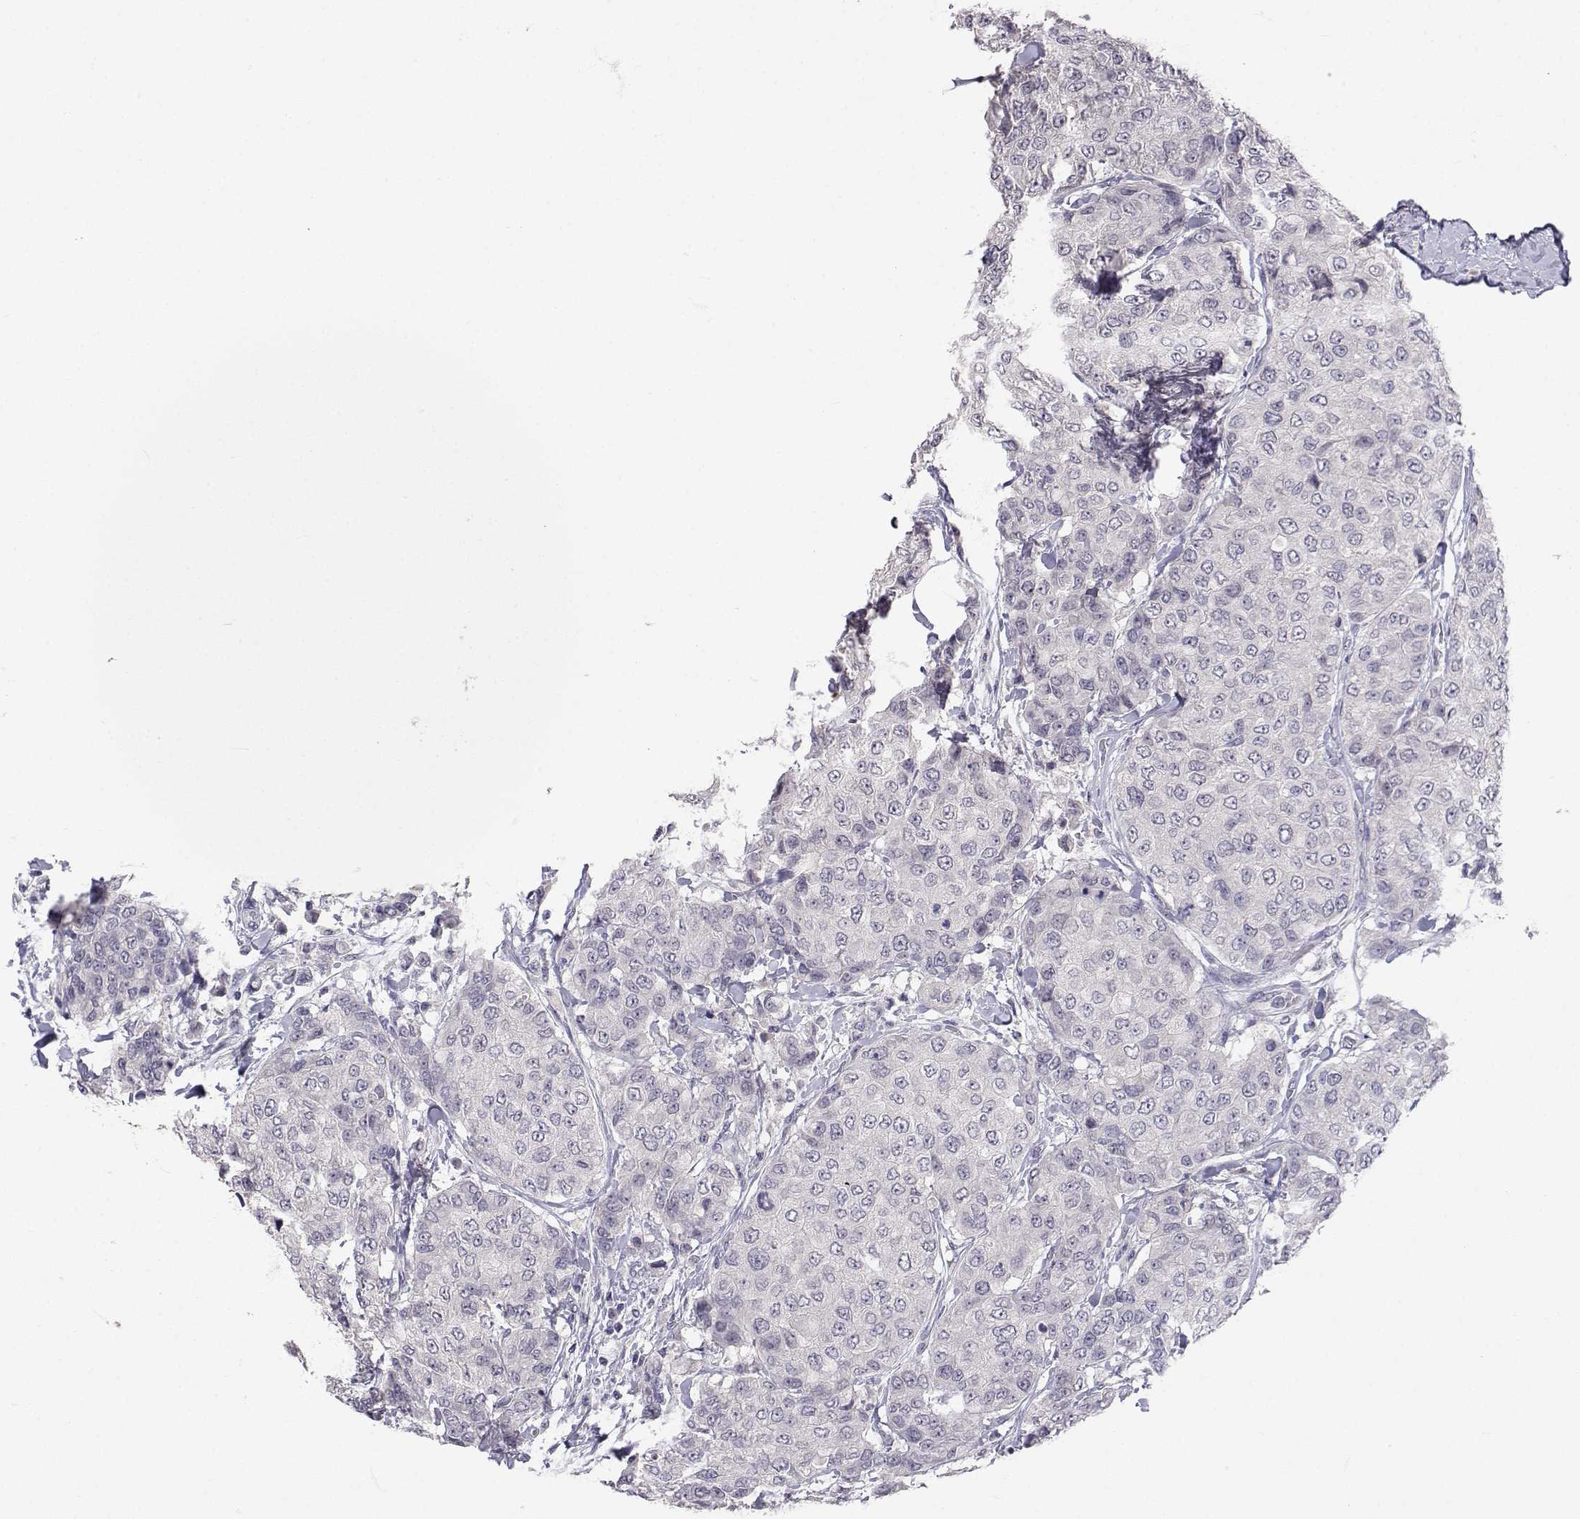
{"staining": {"intensity": "negative", "quantity": "none", "location": "none"}, "tissue": "breast cancer", "cell_type": "Tumor cells", "image_type": "cancer", "snomed": [{"axis": "morphology", "description": "Duct carcinoma"}, {"axis": "topography", "description": "Breast"}], "caption": "Immunohistochemistry (IHC) histopathology image of neoplastic tissue: breast cancer (infiltrating ductal carcinoma) stained with DAB demonstrates no significant protein expression in tumor cells.", "gene": "SLC6A3", "patient": {"sex": "female", "age": 27}}